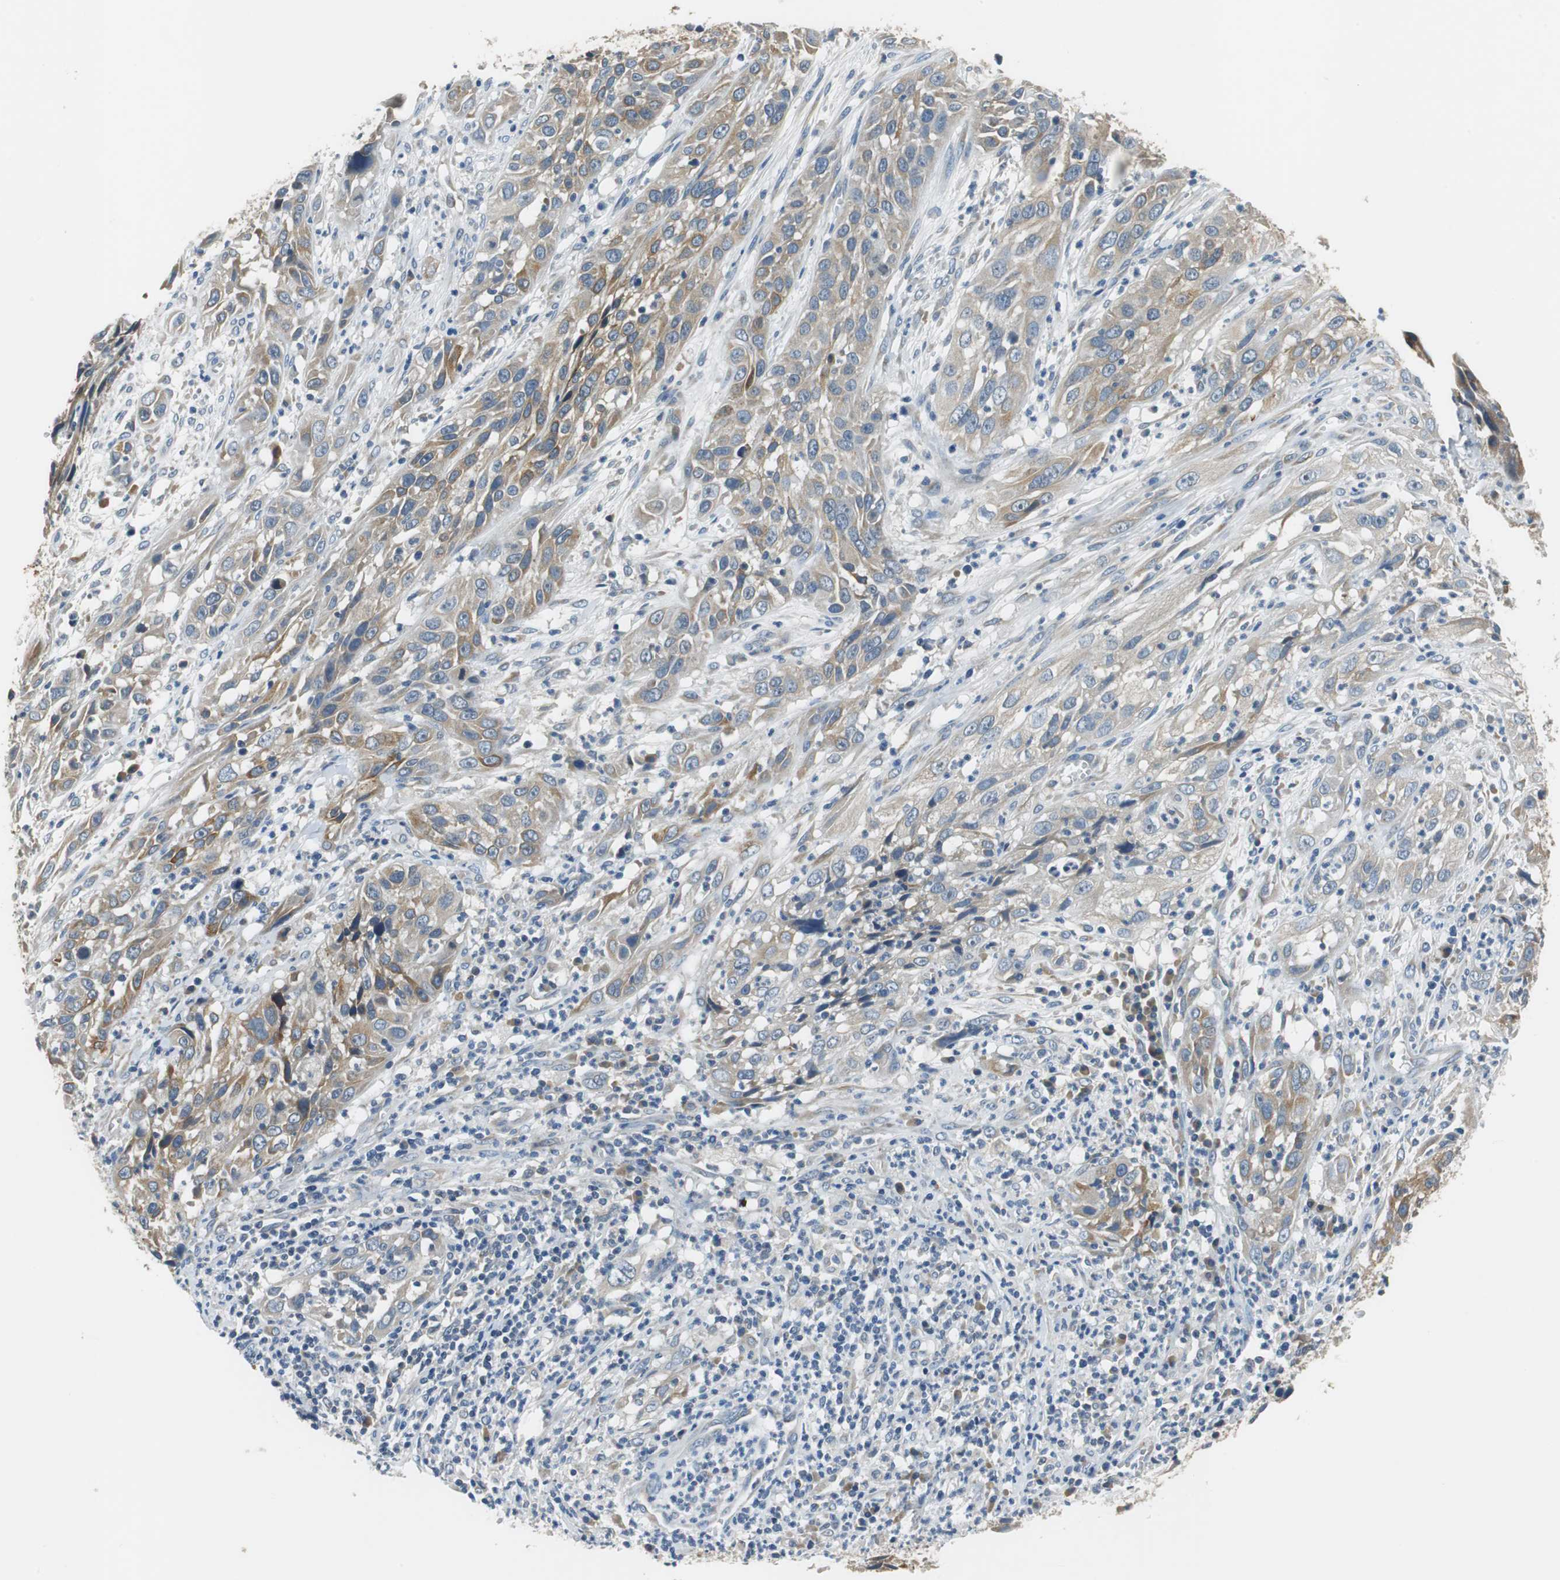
{"staining": {"intensity": "moderate", "quantity": ">75%", "location": "cytoplasmic/membranous"}, "tissue": "cervical cancer", "cell_type": "Tumor cells", "image_type": "cancer", "snomed": [{"axis": "morphology", "description": "Squamous cell carcinoma, NOS"}, {"axis": "topography", "description": "Cervix"}], "caption": "A high-resolution photomicrograph shows immunohistochemistry (IHC) staining of squamous cell carcinoma (cervical), which demonstrates moderate cytoplasmic/membranous positivity in about >75% of tumor cells.", "gene": "FADS2", "patient": {"sex": "female", "age": 32}}